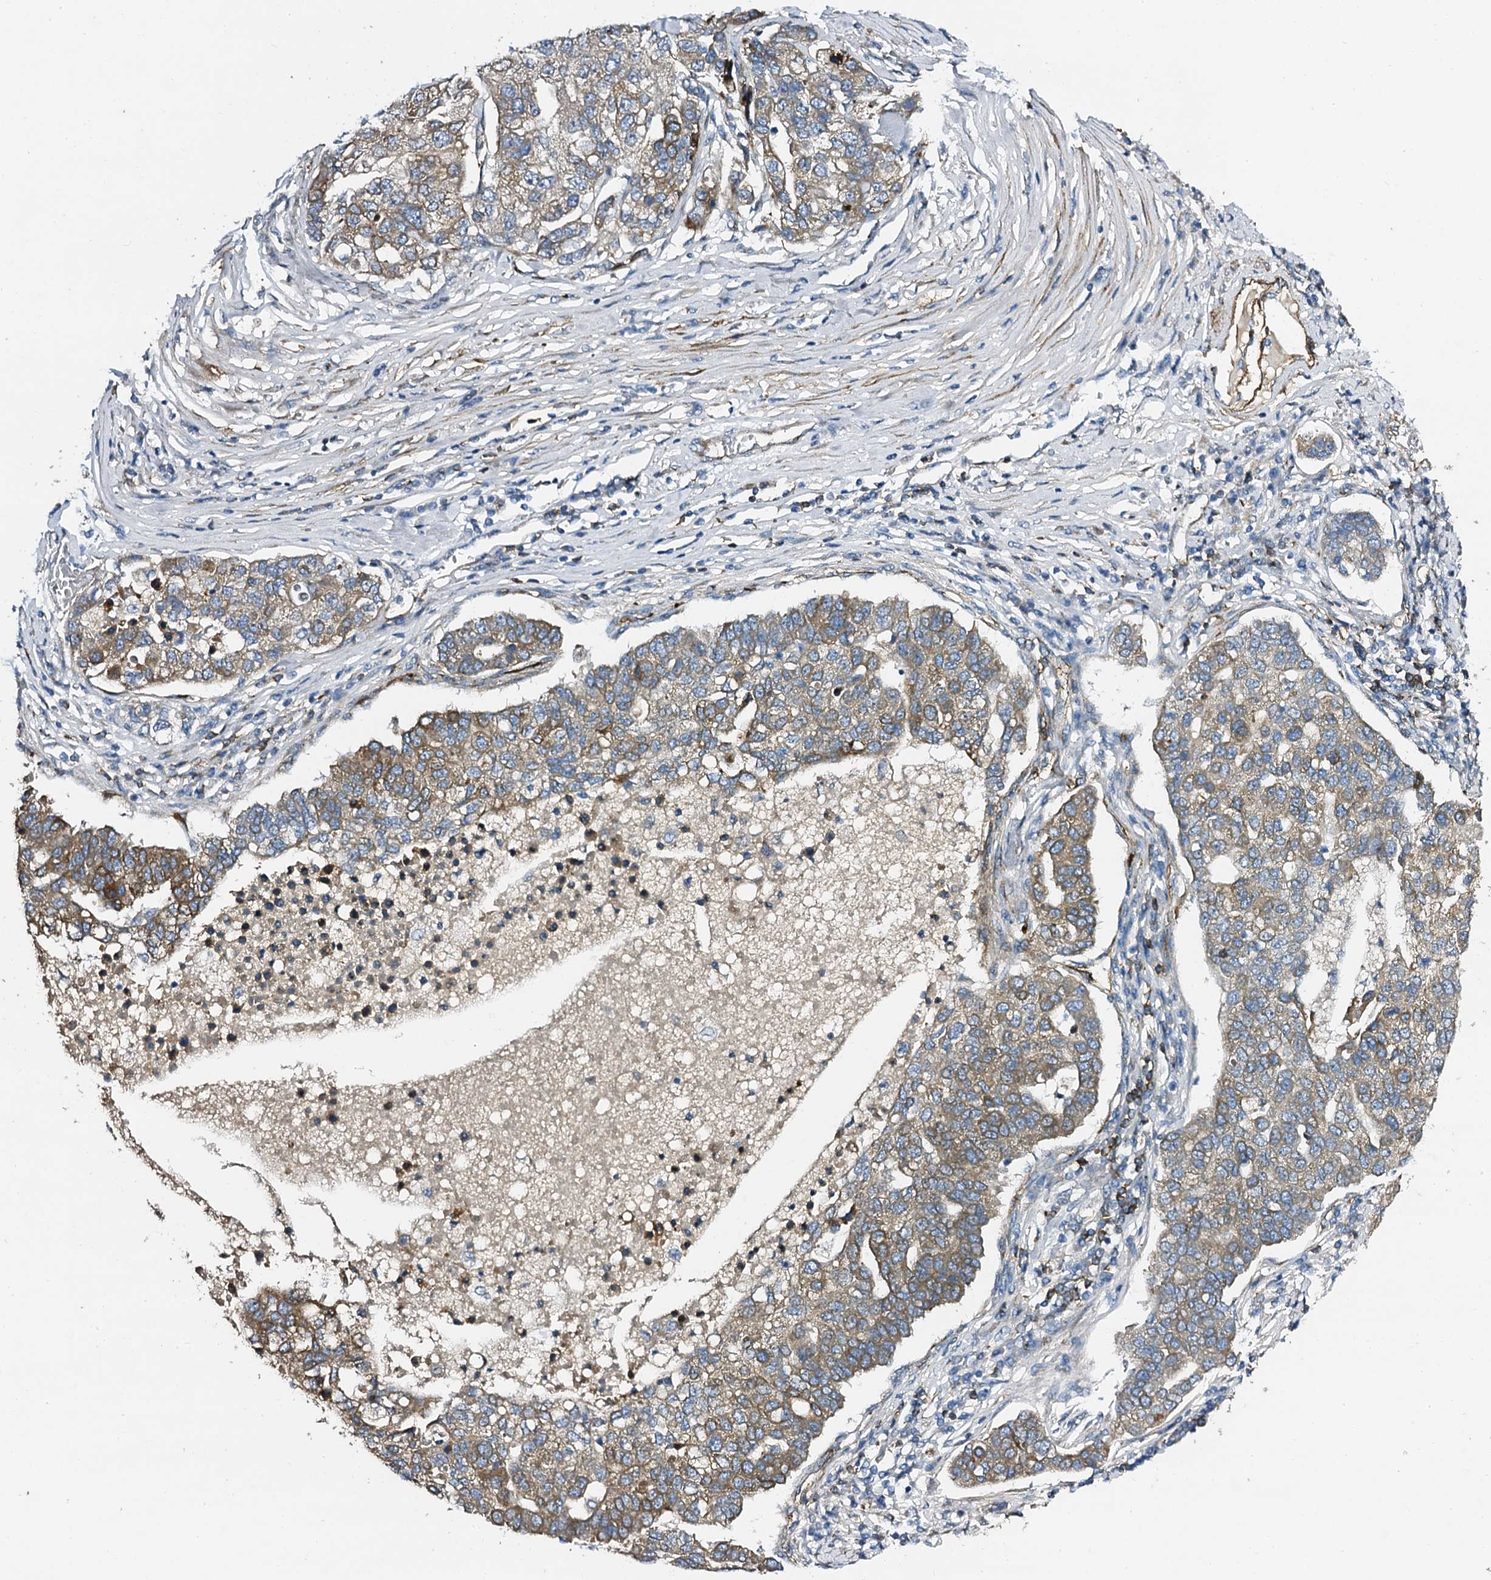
{"staining": {"intensity": "weak", "quantity": ">75%", "location": "cytoplasmic/membranous"}, "tissue": "pancreatic cancer", "cell_type": "Tumor cells", "image_type": "cancer", "snomed": [{"axis": "morphology", "description": "Adenocarcinoma, NOS"}, {"axis": "topography", "description": "Pancreas"}], "caption": "A low amount of weak cytoplasmic/membranous expression is appreciated in approximately >75% of tumor cells in adenocarcinoma (pancreatic) tissue.", "gene": "DBX1", "patient": {"sex": "female", "age": 61}}